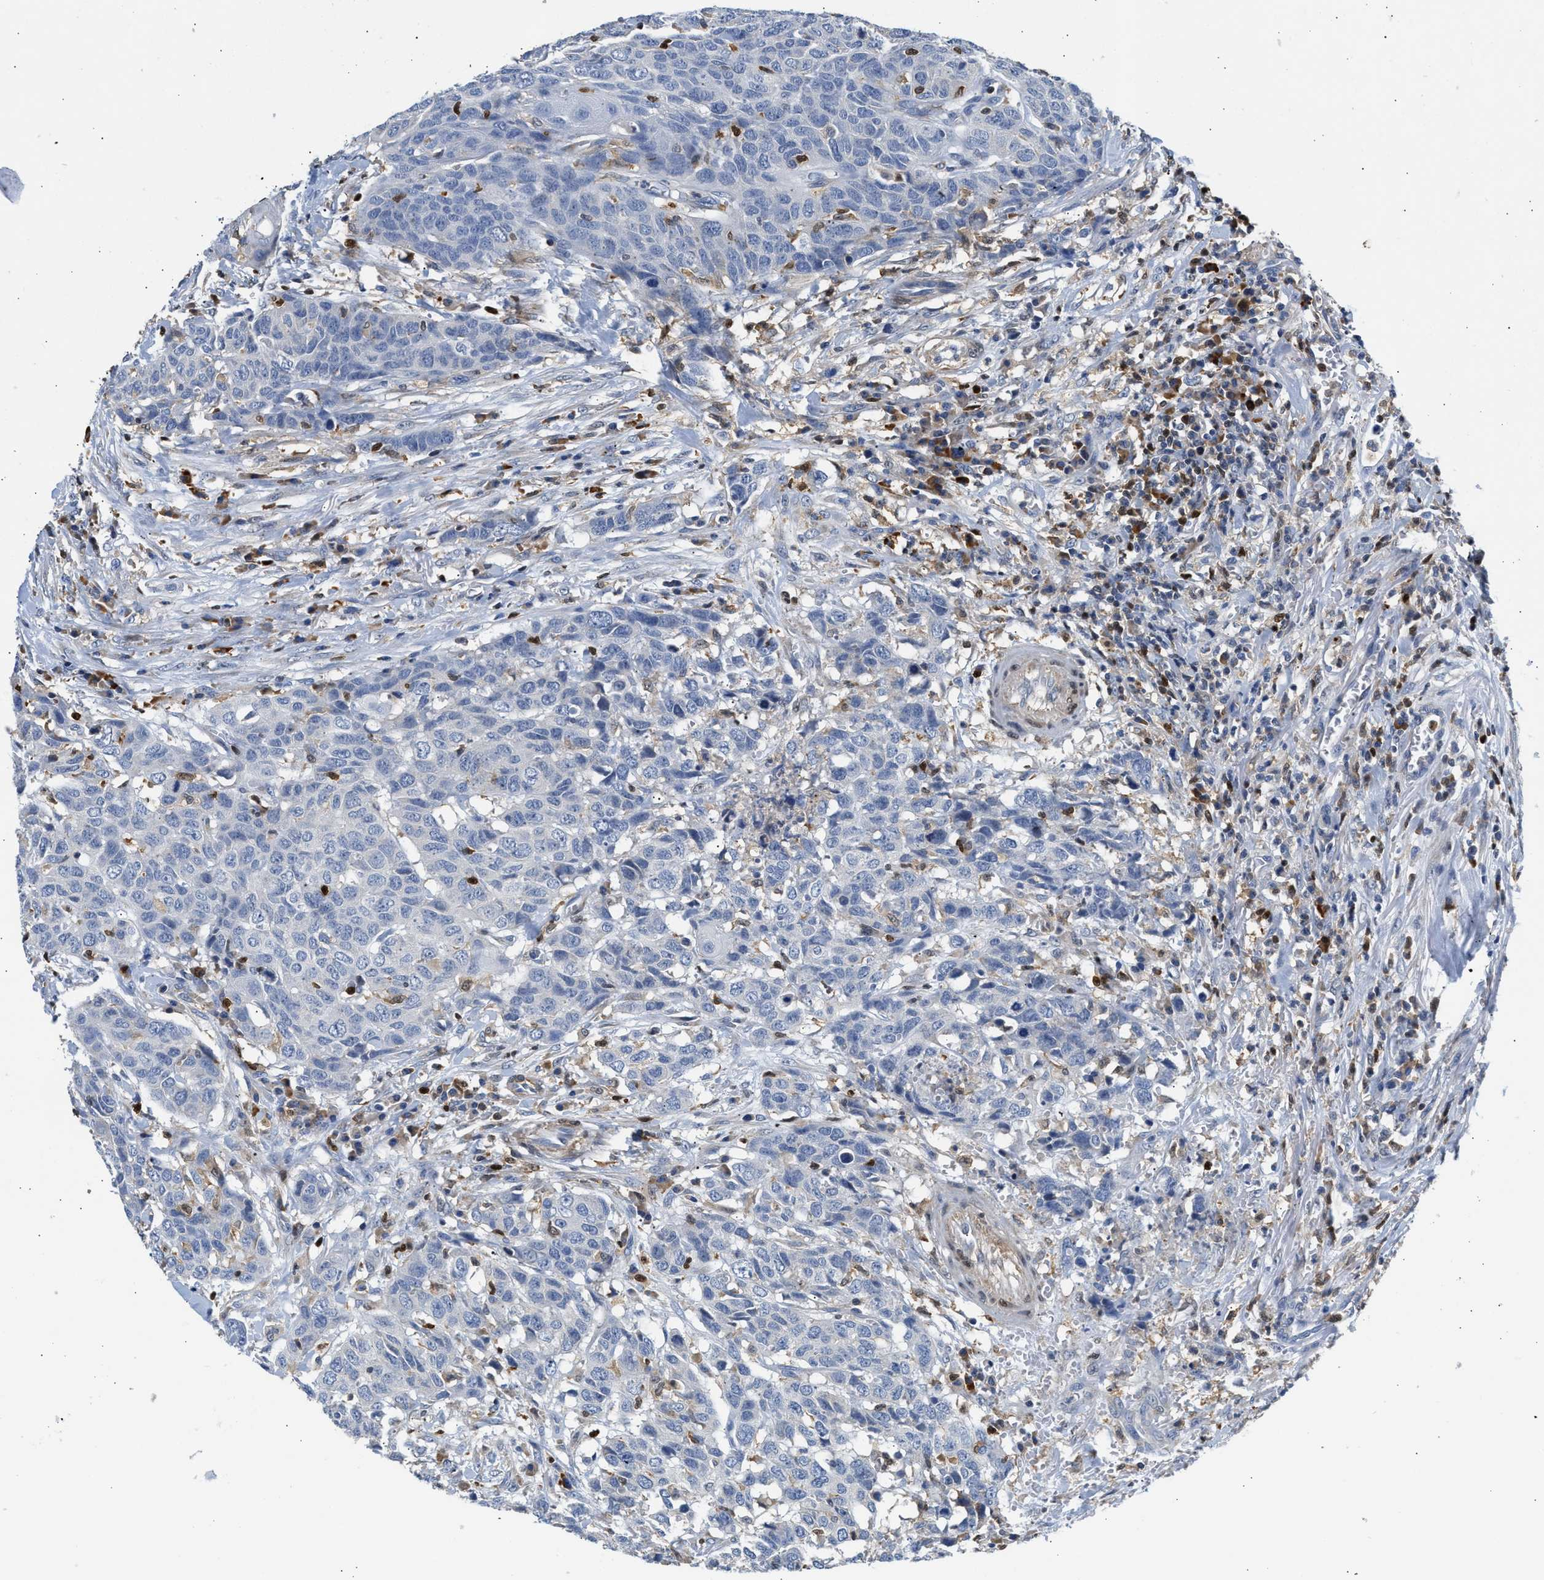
{"staining": {"intensity": "negative", "quantity": "none", "location": "none"}, "tissue": "head and neck cancer", "cell_type": "Tumor cells", "image_type": "cancer", "snomed": [{"axis": "morphology", "description": "Squamous cell carcinoma, NOS"}, {"axis": "topography", "description": "Head-Neck"}], "caption": "Immunohistochemical staining of head and neck squamous cell carcinoma exhibits no significant positivity in tumor cells.", "gene": "SLIT2", "patient": {"sex": "male", "age": 66}}